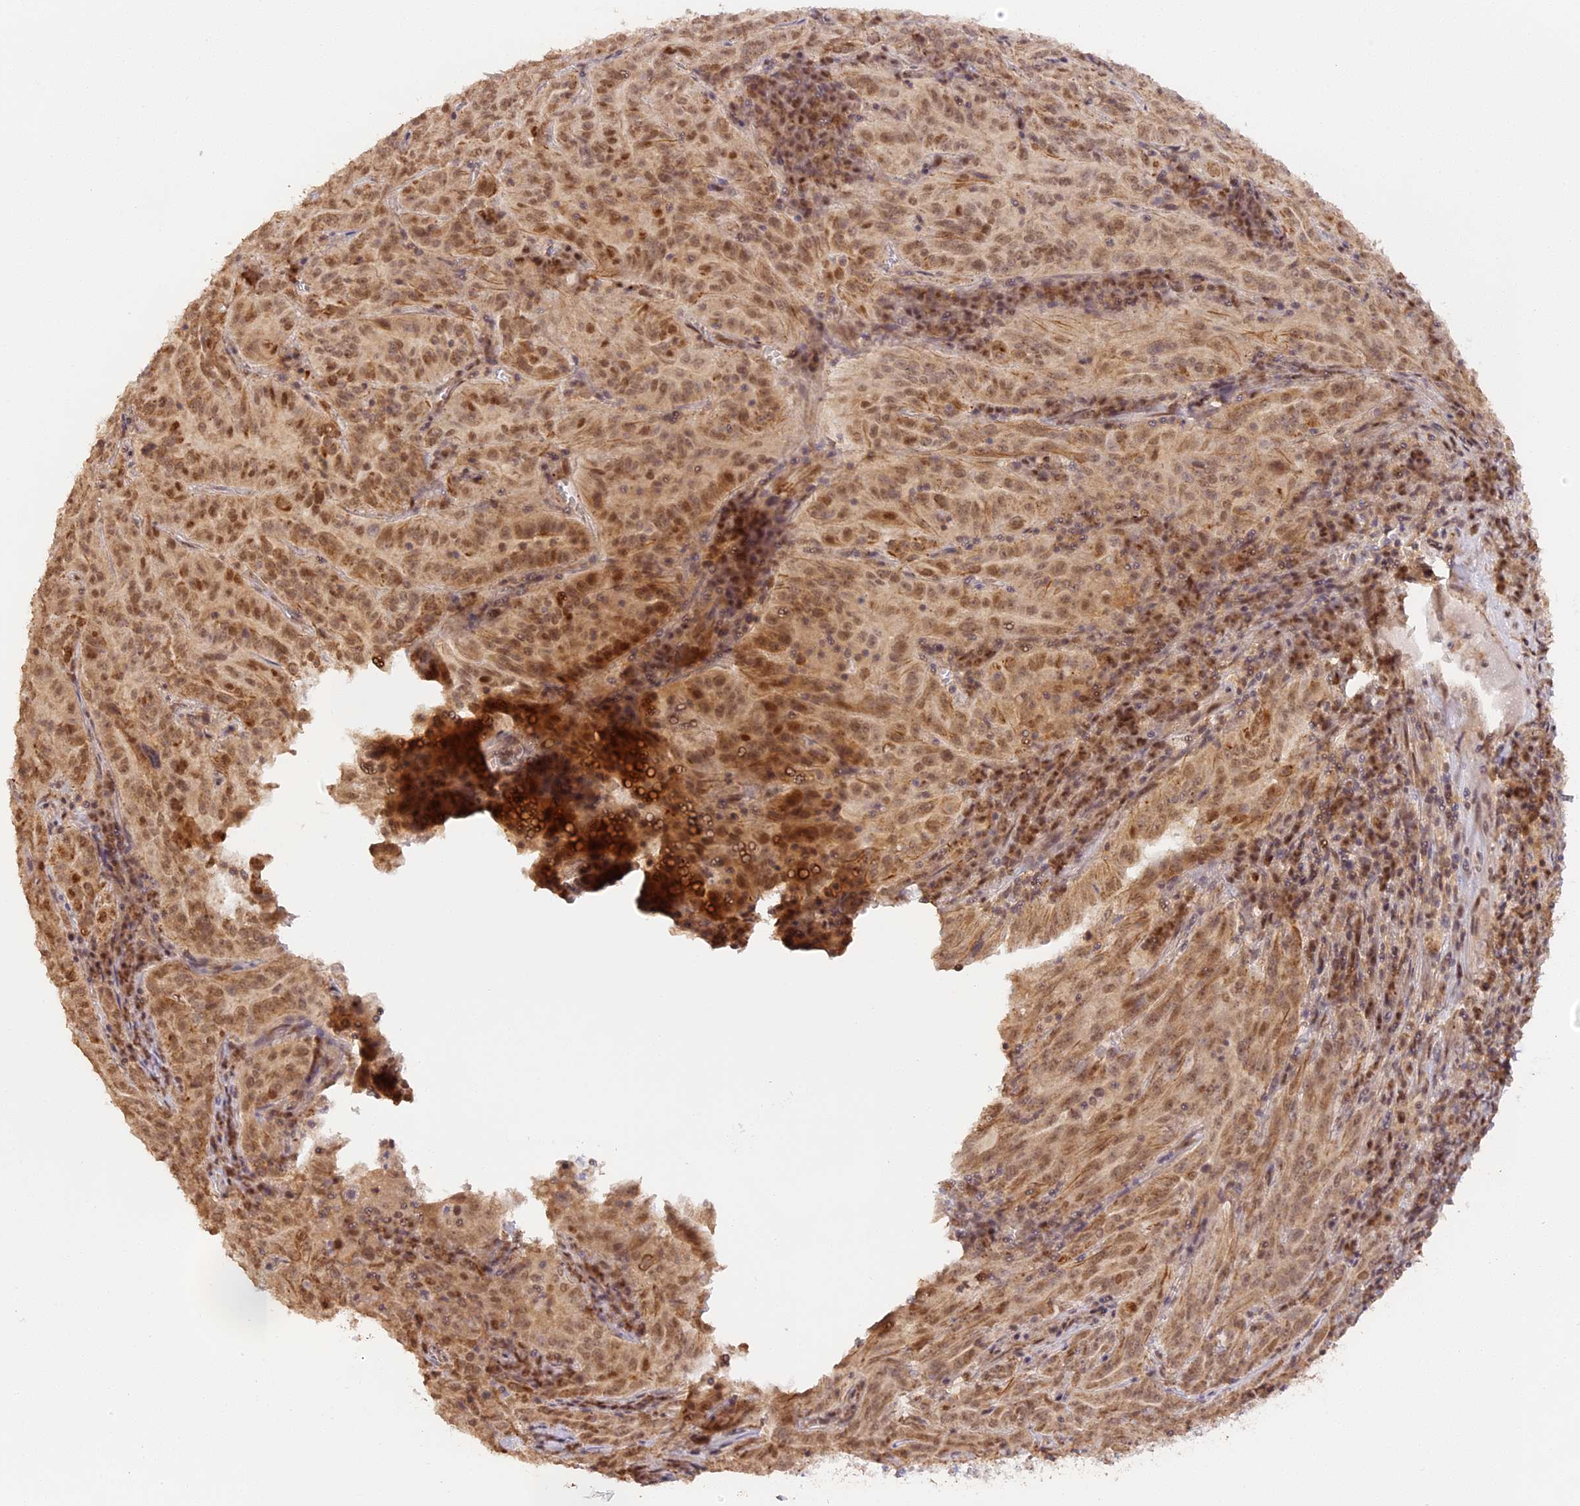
{"staining": {"intensity": "moderate", "quantity": ">75%", "location": "cytoplasmic/membranous,nuclear"}, "tissue": "pancreatic cancer", "cell_type": "Tumor cells", "image_type": "cancer", "snomed": [{"axis": "morphology", "description": "Adenocarcinoma, NOS"}, {"axis": "topography", "description": "Pancreas"}], "caption": "High-magnification brightfield microscopy of adenocarcinoma (pancreatic) stained with DAB (3,3'-diaminobenzidine) (brown) and counterstained with hematoxylin (blue). tumor cells exhibit moderate cytoplasmic/membranous and nuclear positivity is identified in about>75% of cells.", "gene": "MYBL2", "patient": {"sex": "male", "age": 63}}